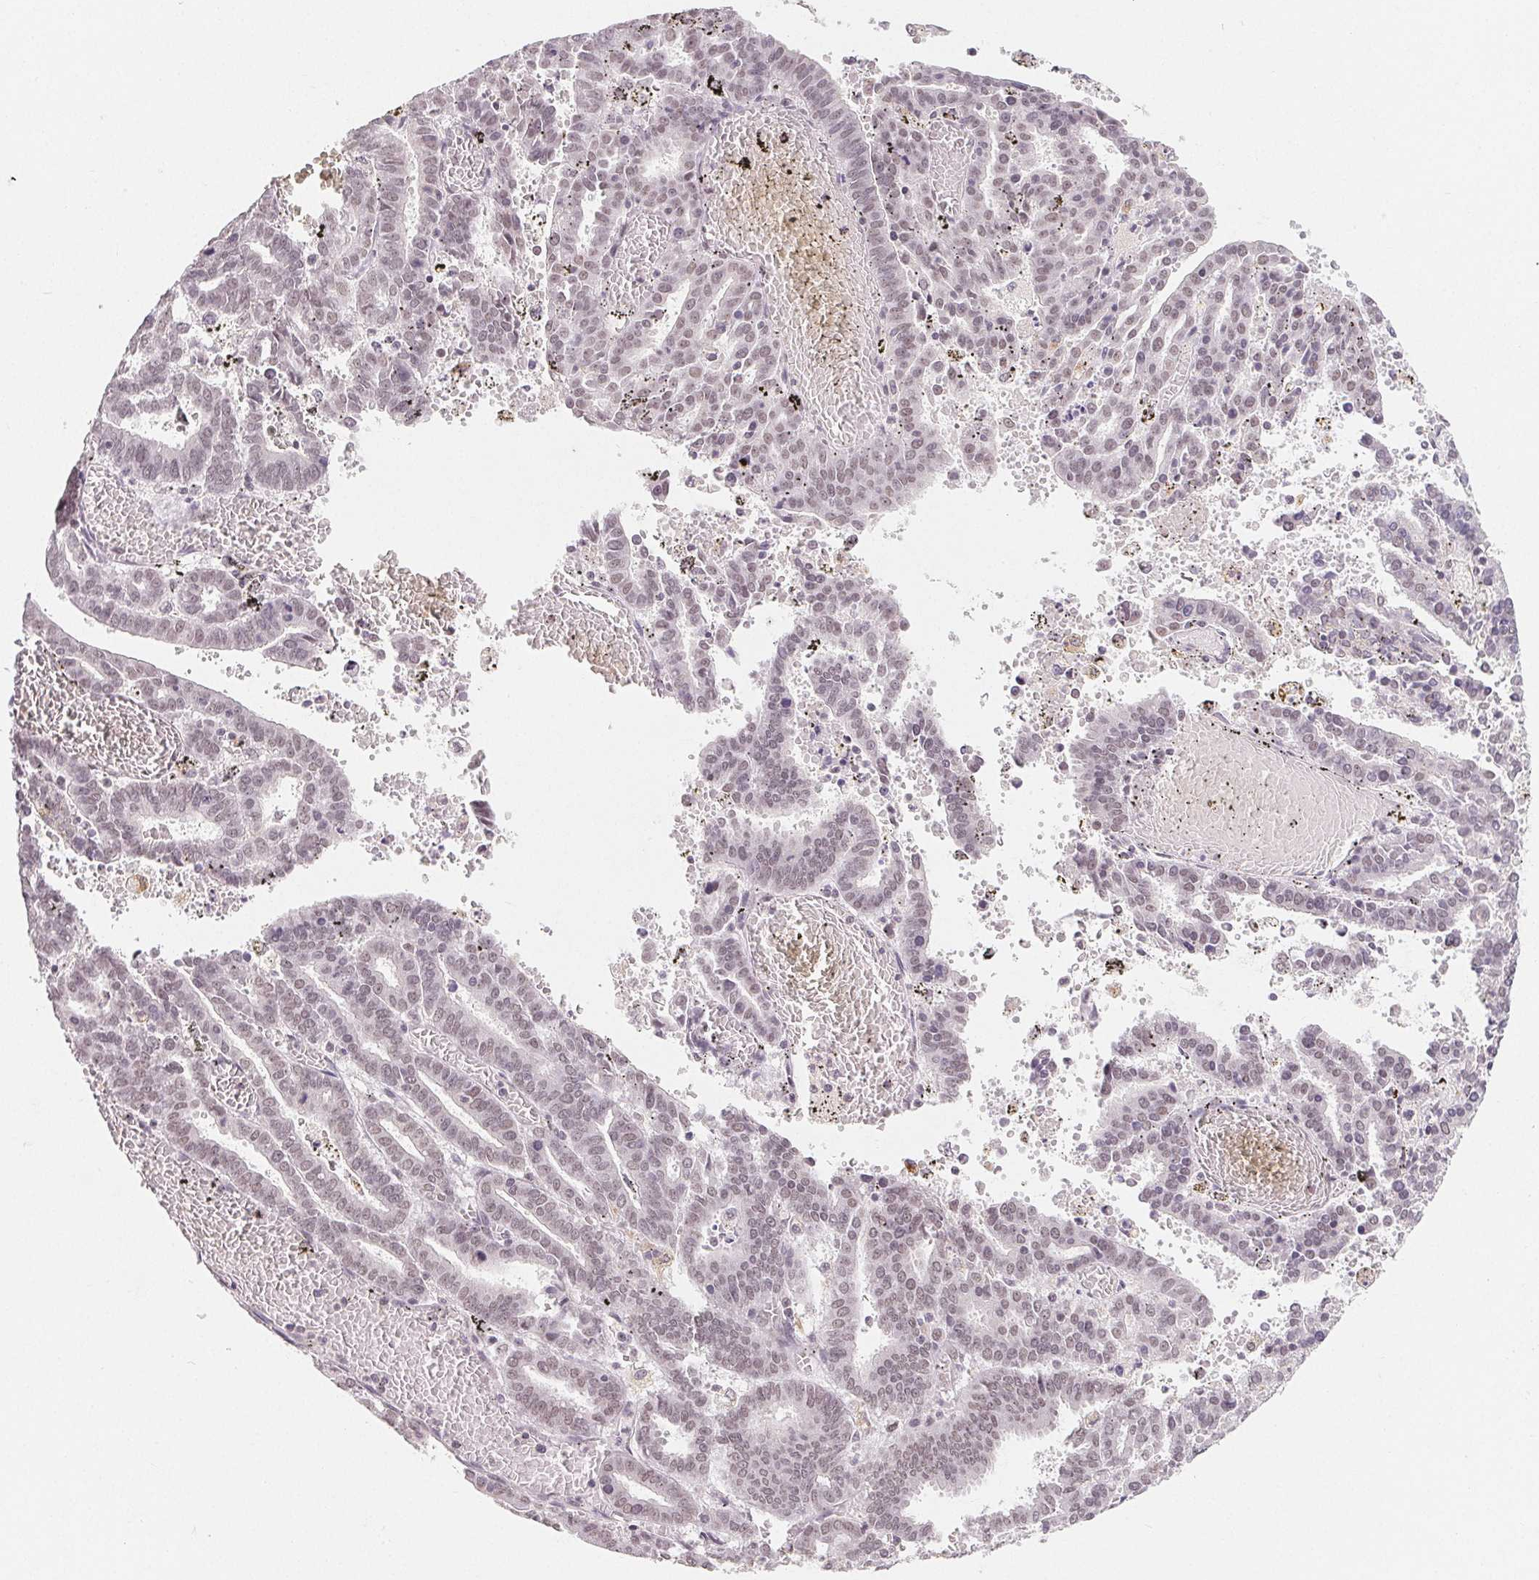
{"staining": {"intensity": "weak", "quantity": "<25%", "location": "nuclear"}, "tissue": "endometrial cancer", "cell_type": "Tumor cells", "image_type": "cancer", "snomed": [{"axis": "morphology", "description": "Adenocarcinoma, NOS"}, {"axis": "topography", "description": "Uterus"}], "caption": "Endometrial cancer (adenocarcinoma) stained for a protein using immunohistochemistry (IHC) demonstrates no positivity tumor cells.", "gene": "NXF3", "patient": {"sex": "female", "age": 83}}